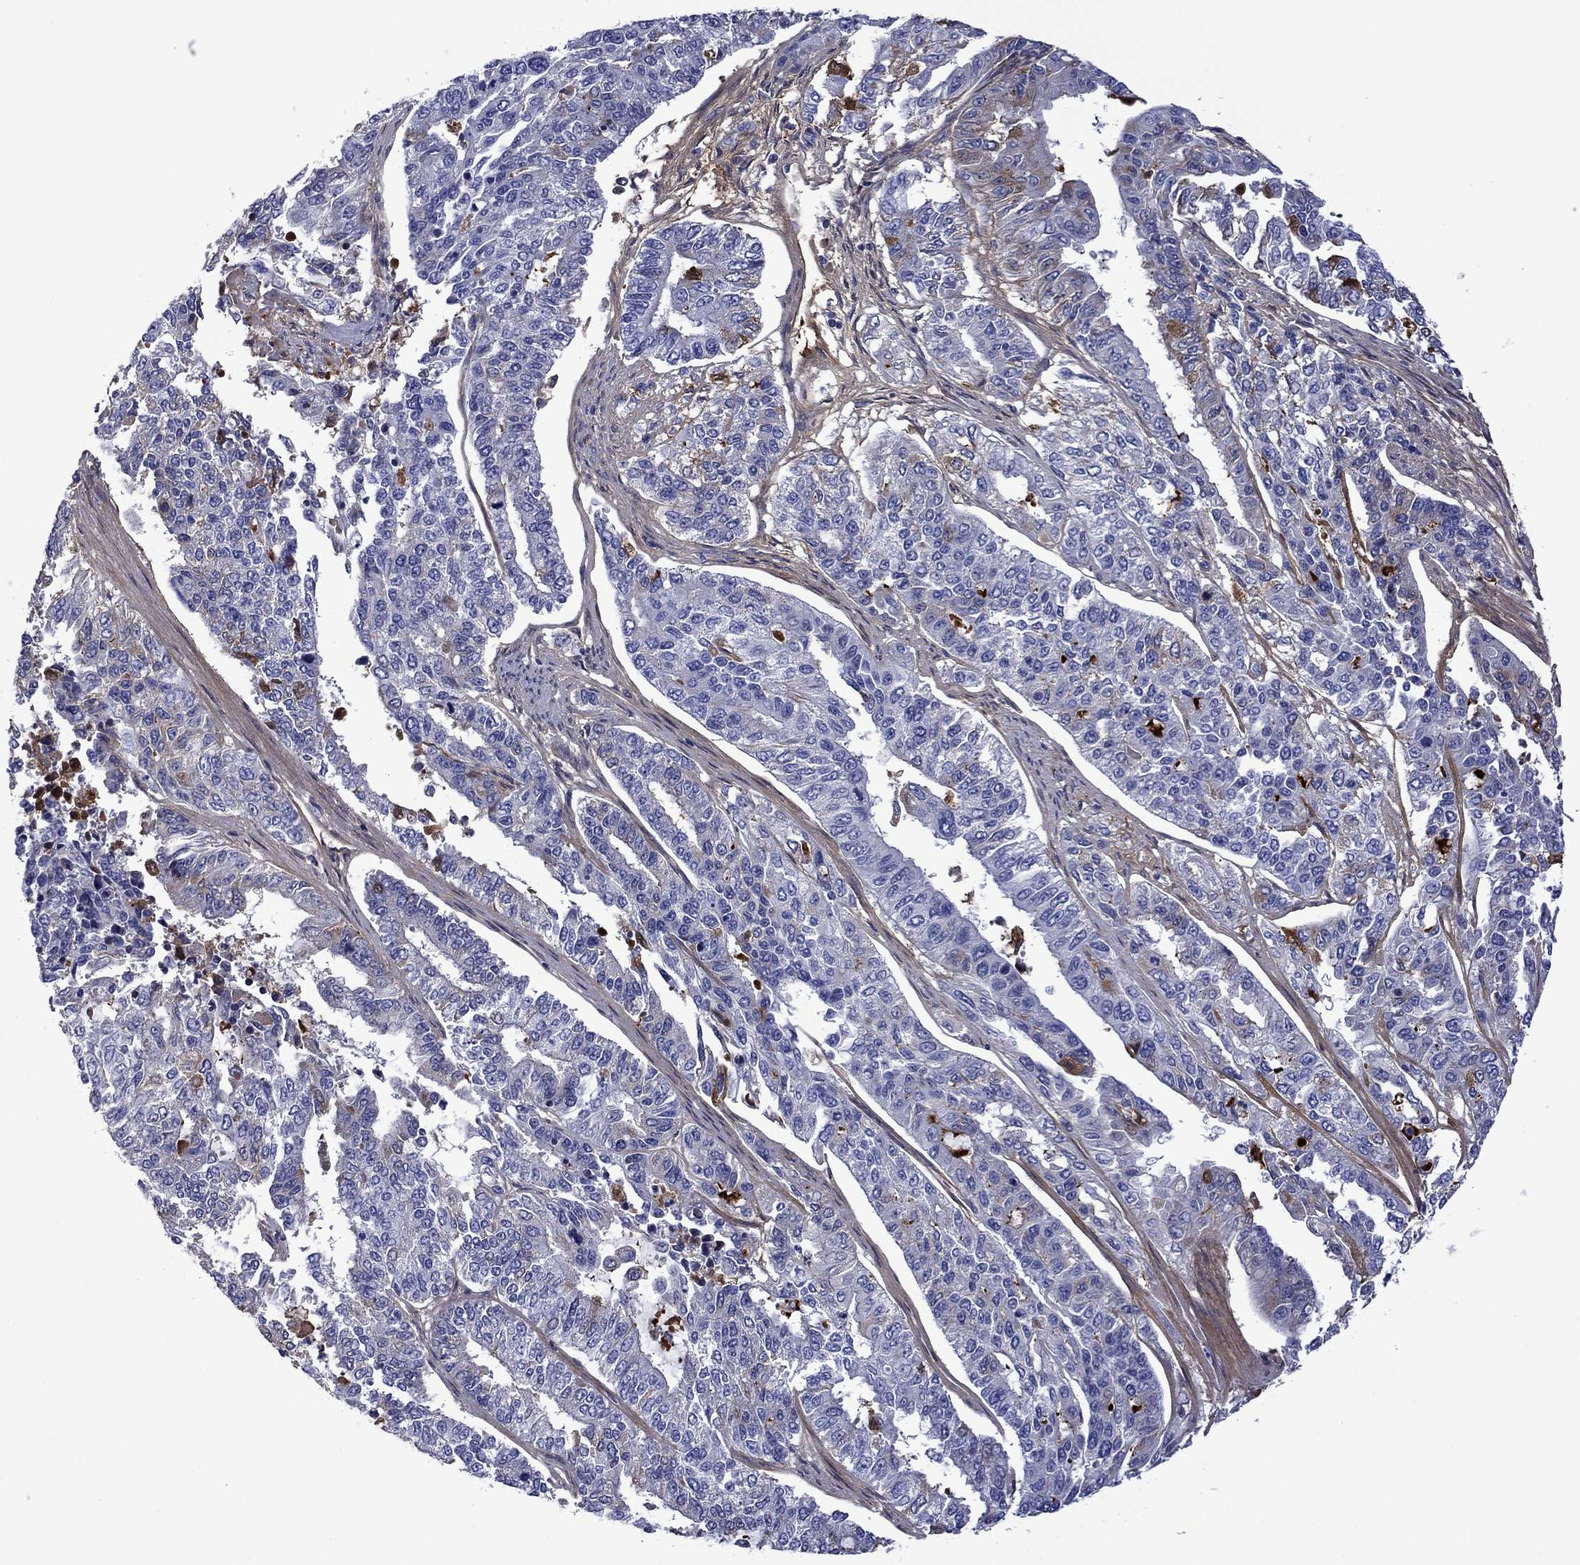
{"staining": {"intensity": "moderate", "quantity": "<25%", "location": "cytoplasmic/membranous"}, "tissue": "endometrial cancer", "cell_type": "Tumor cells", "image_type": "cancer", "snomed": [{"axis": "morphology", "description": "Adenocarcinoma, NOS"}, {"axis": "topography", "description": "Uterus"}], "caption": "Endometrial cancer (adenocarcinoma) stained with a protein marker demonstrates moderate staining in tumor cells.", "gene": "HSPG2", "patient": {"sex": "female", "age": 59}}